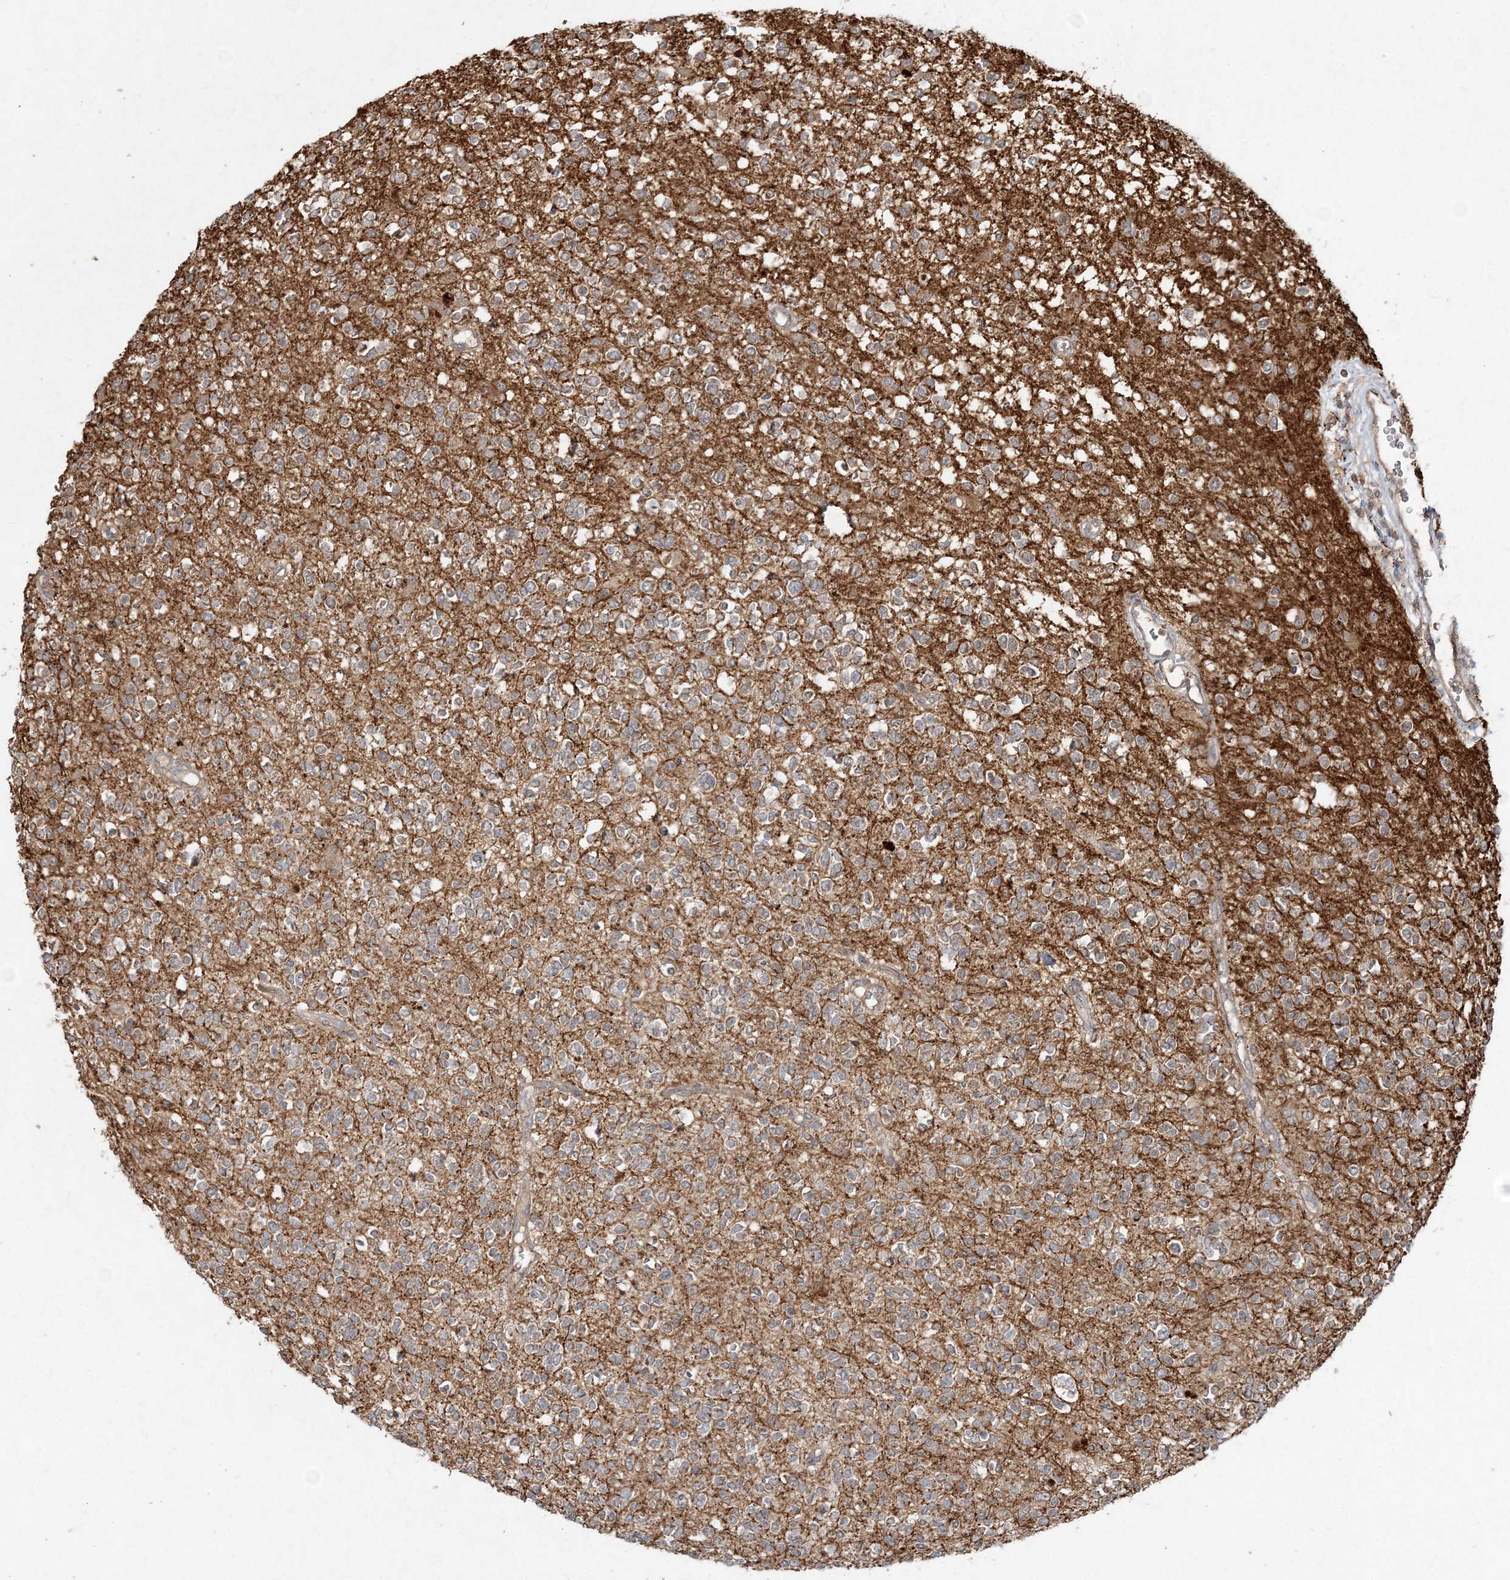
{"staining": {"intensity": "negative", "quantity": "none", "location": "none"}, "tissue": "glioma", "cell_type": "Tumor cells", "image_type": "cancer", "snomed": [{"axis": "morphology", "description": "Glioma, malignant, High grade"}, {"axis": "topography", "description": "Brain"}], "caption": "DAB immunohistochemical staining of glioma reveals no significant staining in tumor cells. The staining is performed using DAB (3,3'-diaminobenzidine) brown chromogen with nuclei counter-stained in using hematoxylin.", "gene": "SPRY1", "patient": {"sex": "male", "age": 34}}